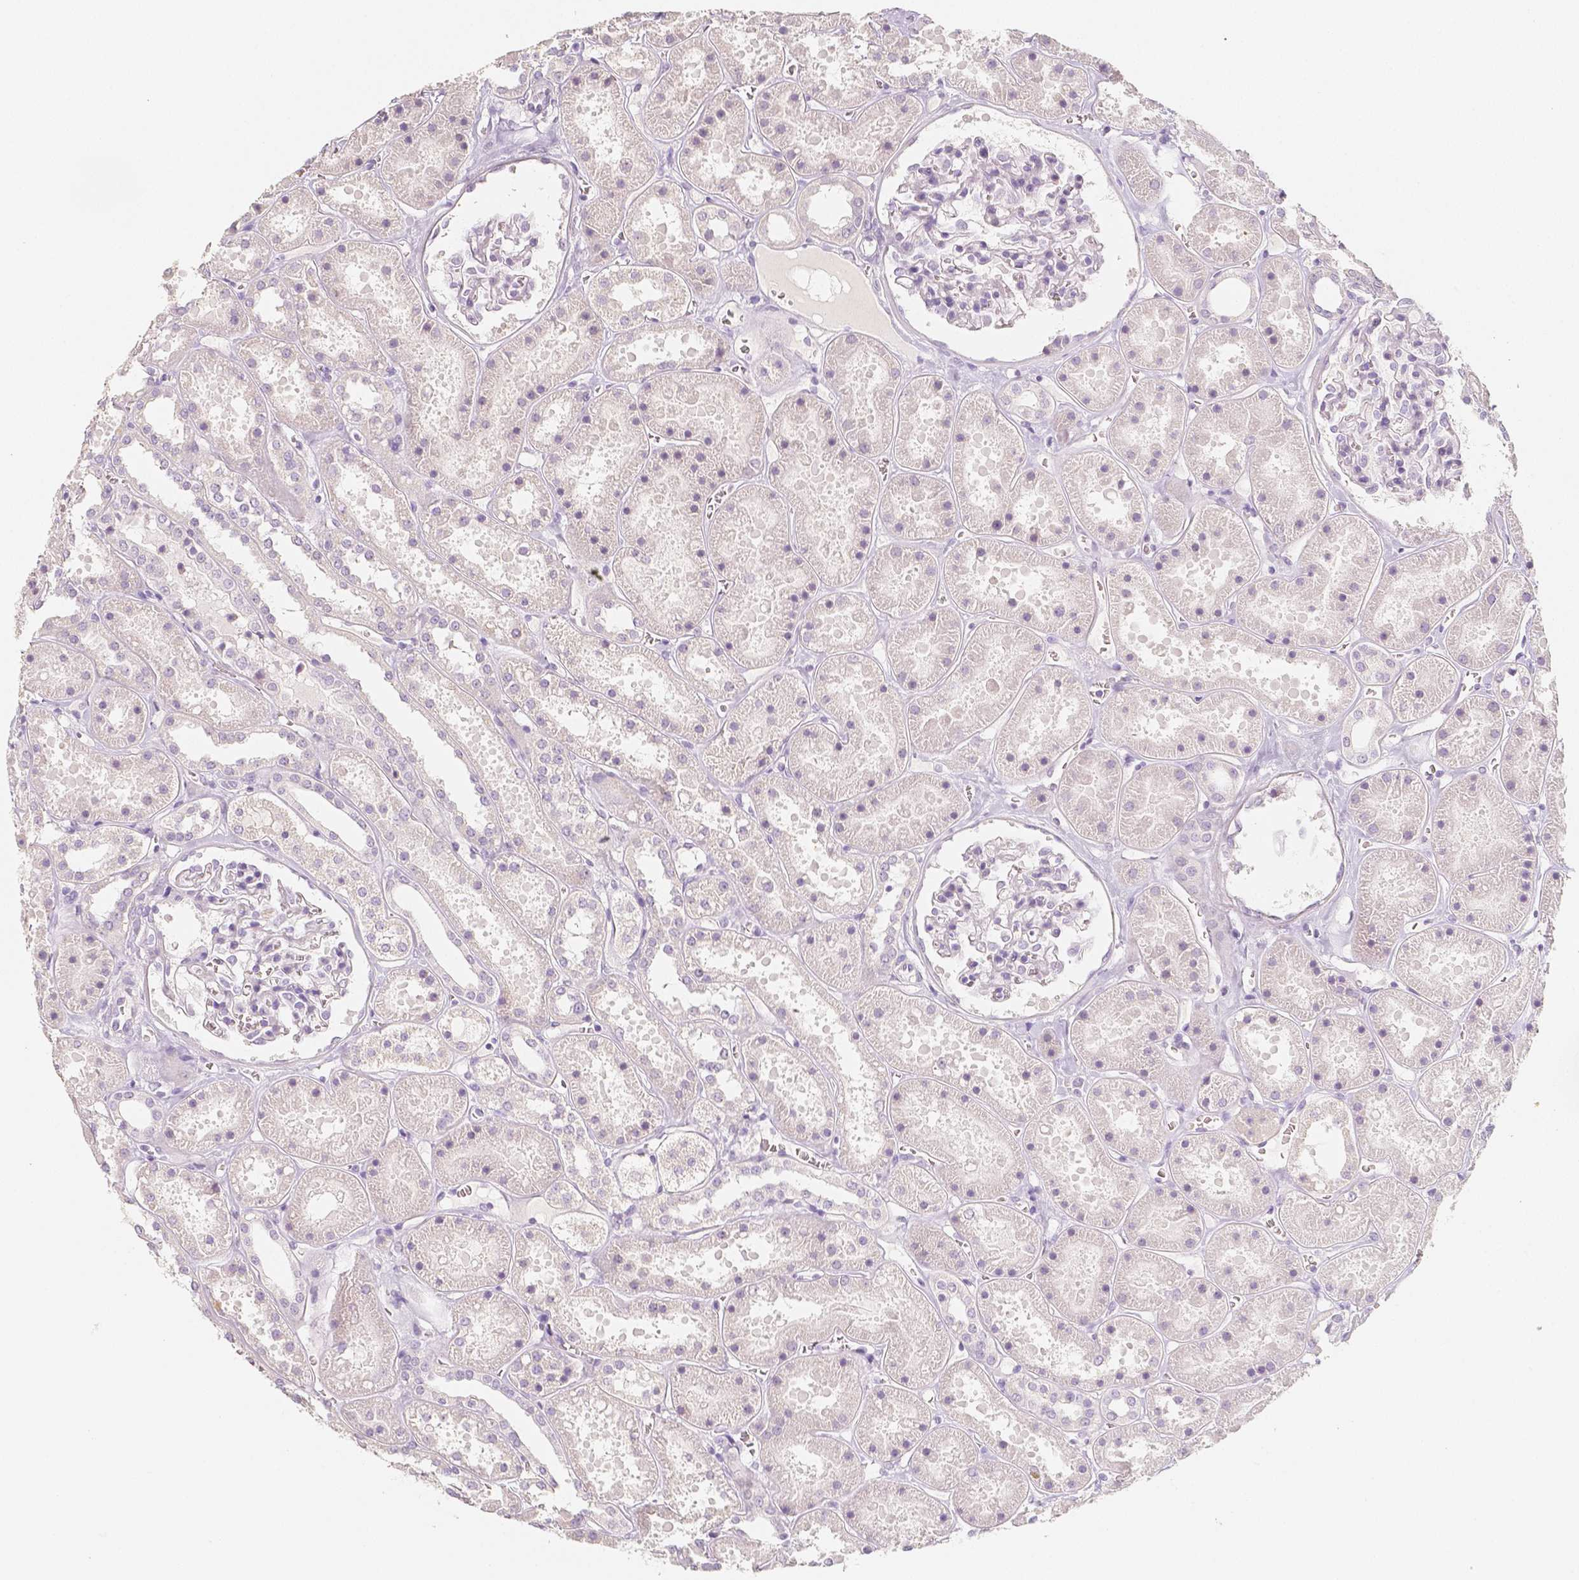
{"staining": {"intensity": "negative", "quantity": "none", "location": "none"}, "tissue": "kidney", "cell_type": "Cells in glomeruli", "image_type": "normal", "snomed": [{"axis": "morphology", "description": "Normal tissue, NOS"}, {"axis": "topography", "description": "Kidney"}], "caption": "An immunohistochemistry photomicrograph of benign kidney is shown. There is no staining in cells in glomeruli of kidney.", "gene": "NECAB2", "patient": {"sex": "female", "age": 41}}